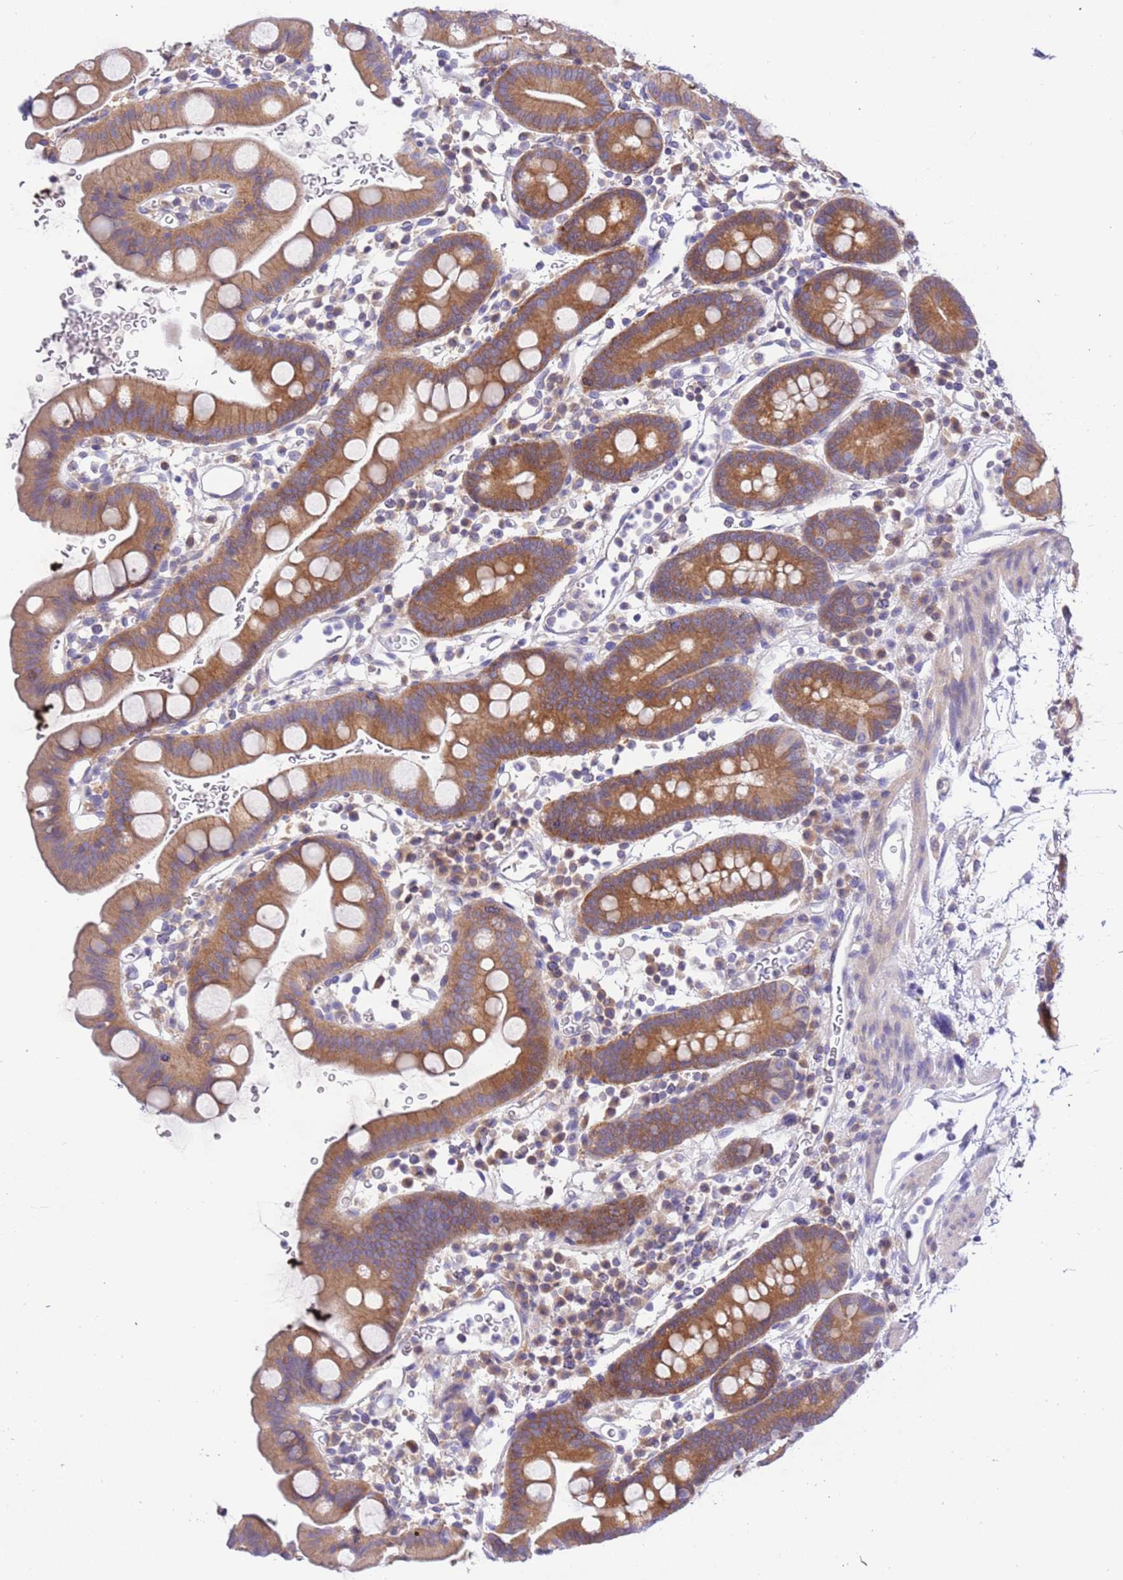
{"staining": {"intensity": "moderate", "quantity": ">75%", "location": "cytoplasmic/membranous"}, "tissue": "small intestine", "cell_type": "Glandular cells", "image_type": "normal", "snomed": [{"axis": "morphology", "description": "Normal tissue, NOS"}, {"axis": "topography", "description": "Stomach, upper"}, {"axis": "topography", "description": "Stomach, lower"}, {"axis": "topography", "description": "Small intestine"}], "caption": "High-power microscopy captured an immunohistochemistry (IHC) photomicrograph of unremarkable small intestine, revealing moderate cytoplasmic/membranous positivity in about >75% of glandular cells. (DAB (3,3'-diaminobenzidine) IHC, brown staining for protein, blue staining for nuclei).", "gene": "STIP1", "patient": {"sex": "male", "age": 68}}